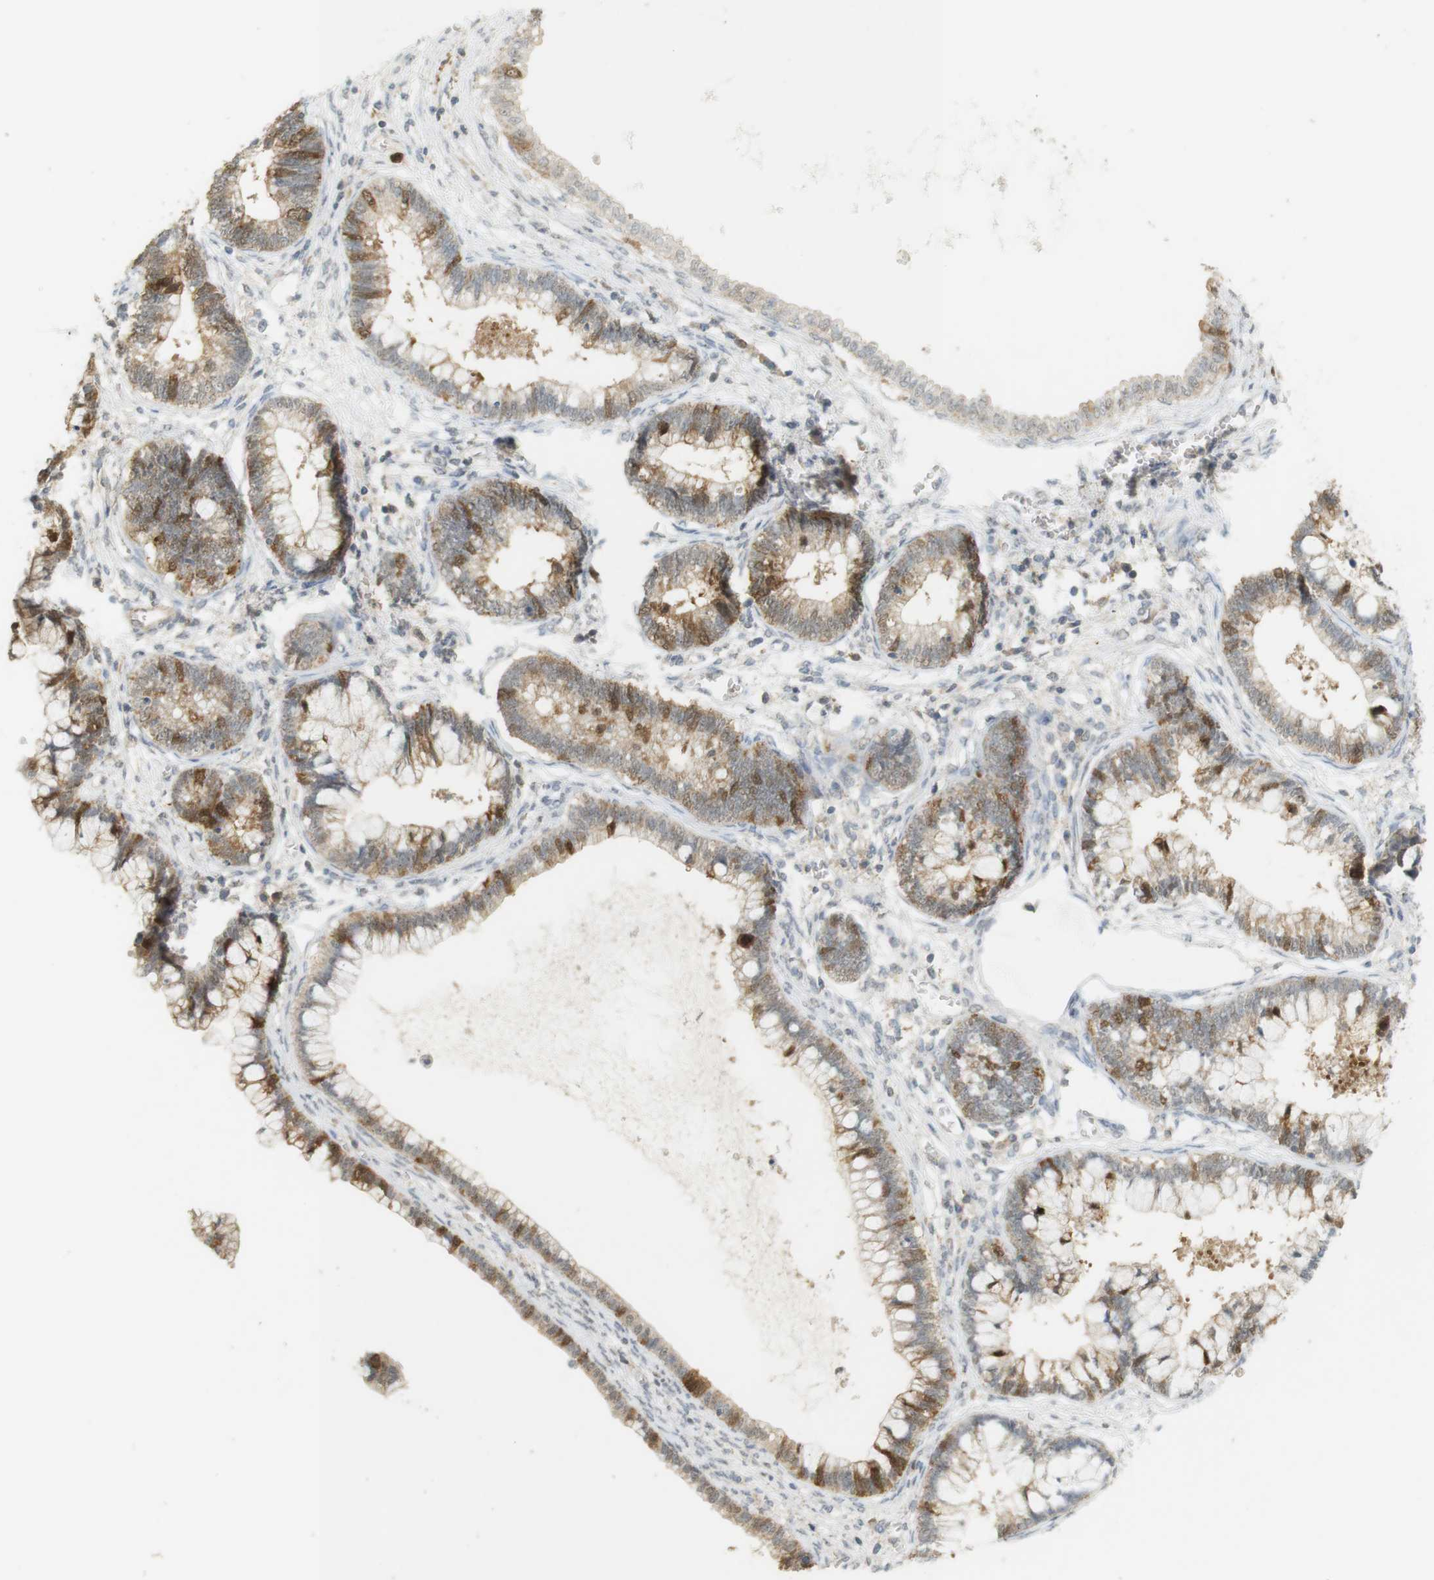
{"staining": {"intensity": "moderate", "quantity": "25%-75%", "location": "cytoplasmic/membranous"}, "tissue": "cervical cancer", "cell_type": "Tumor cells", "image_type": "cancer", "snomed": [{"axis": "morphology", "description": "Adenocarcinoma, NOS"}, {"axis": "topography", "description": "Cervix"}], "caption": "Brown immunohistochemical staining in cervical adenocarcinoma displays moderate cytoplasmic/membranous expression in about 25%-75% of tumor cells.", "gene": "TTK", "patient": {"sex": "female", "age": 44}}